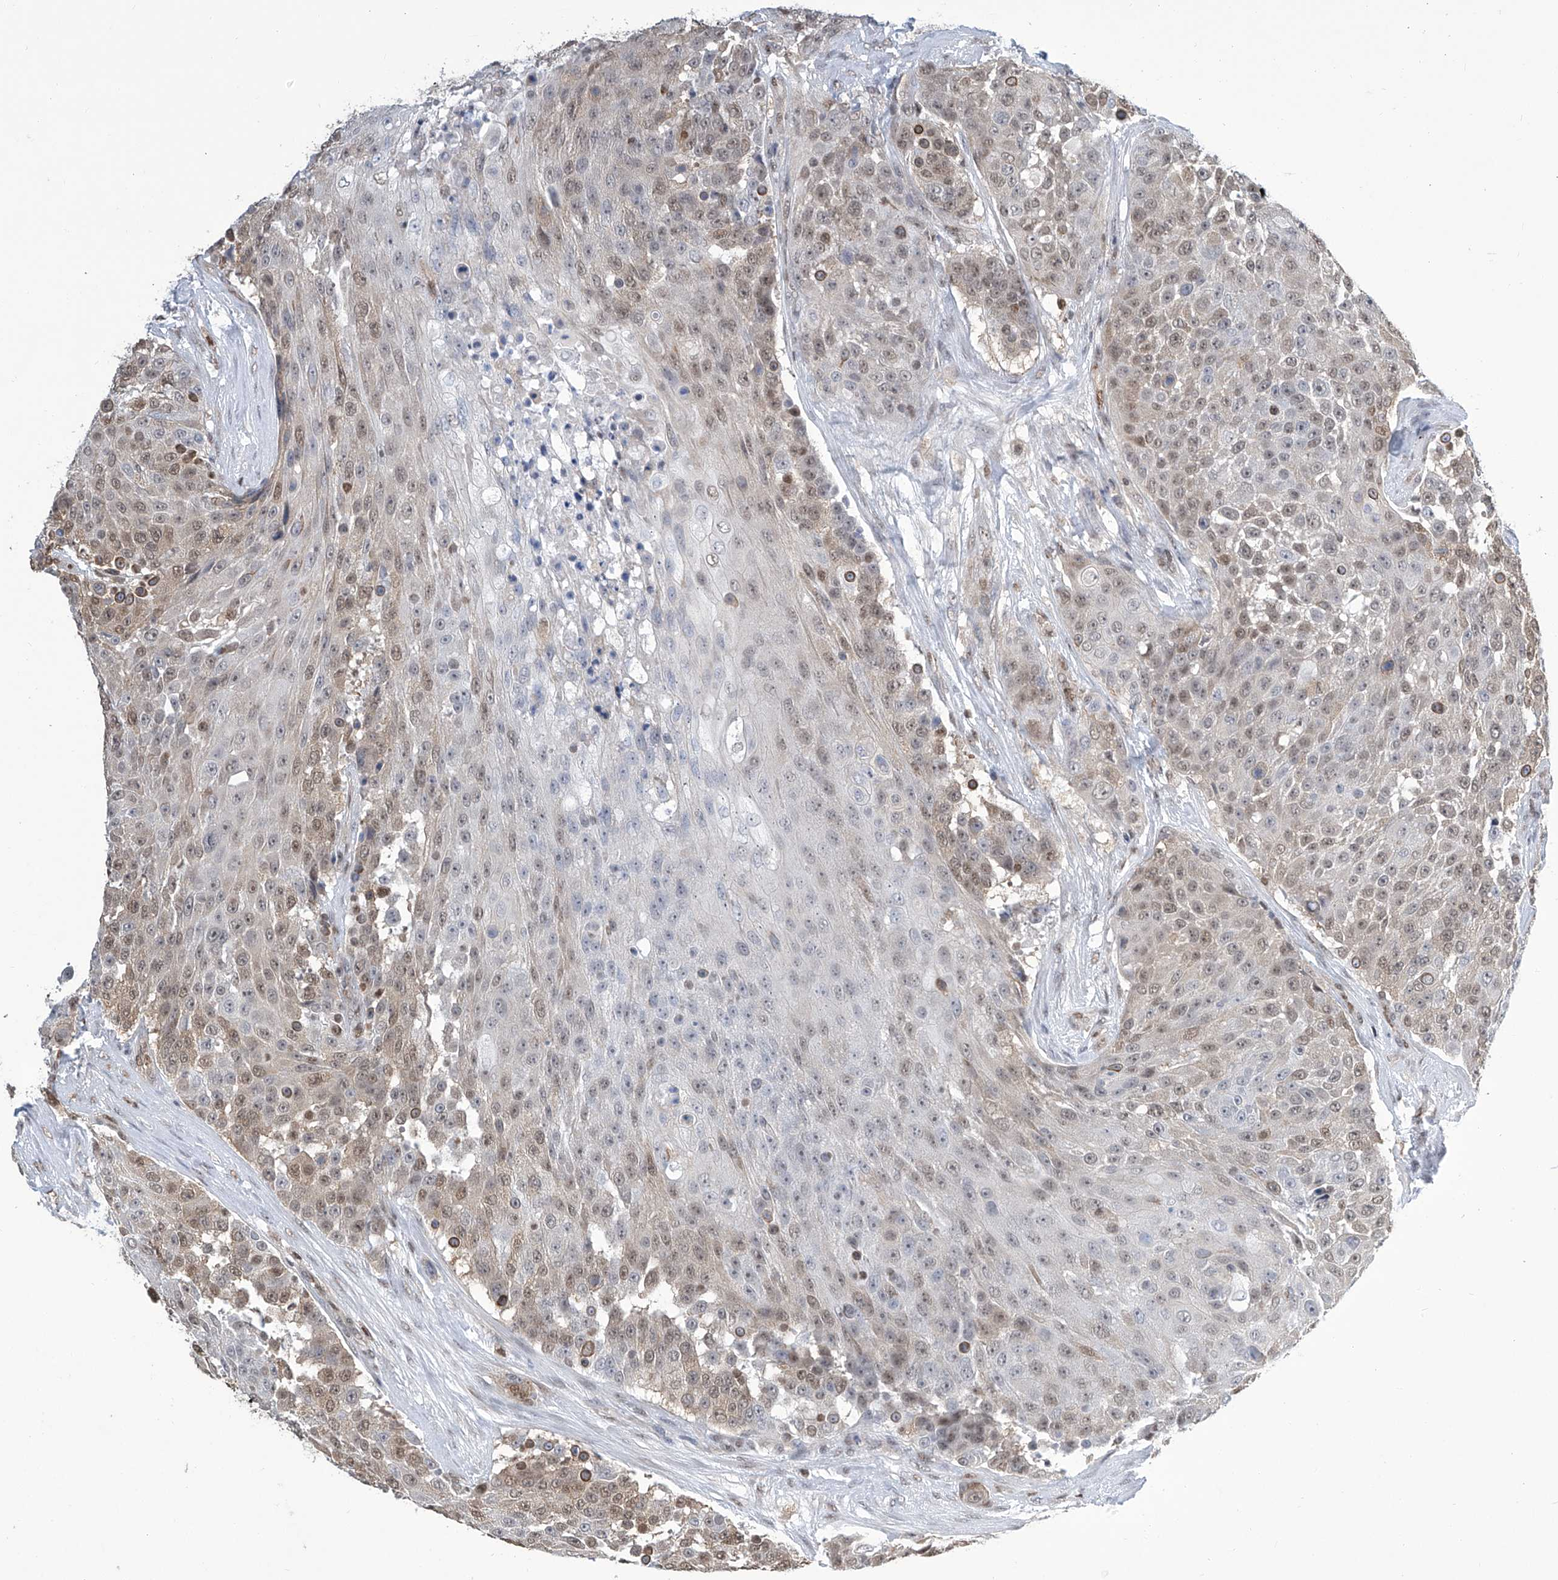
{"staining": {"intensity": "weak", "quantity": "25%-75%", "location": "nuclear"}, "tissue": "urothelial cancer", "cell_type": "Tumor cells", "image_type": "cancer", "snomed": [{"axis": "morphology", "description": "Urothelial carcinoma, High grade"}, {"axis": "topography", "description": "Urinary bladder"}], "caption": "Urothelial cancer stained with a brown dye displays weak nuclear positive positivity in about 25%-75% of tumor cells.", "gene": "SREBF2", "patient": {"sex": "female", "age": 63}}